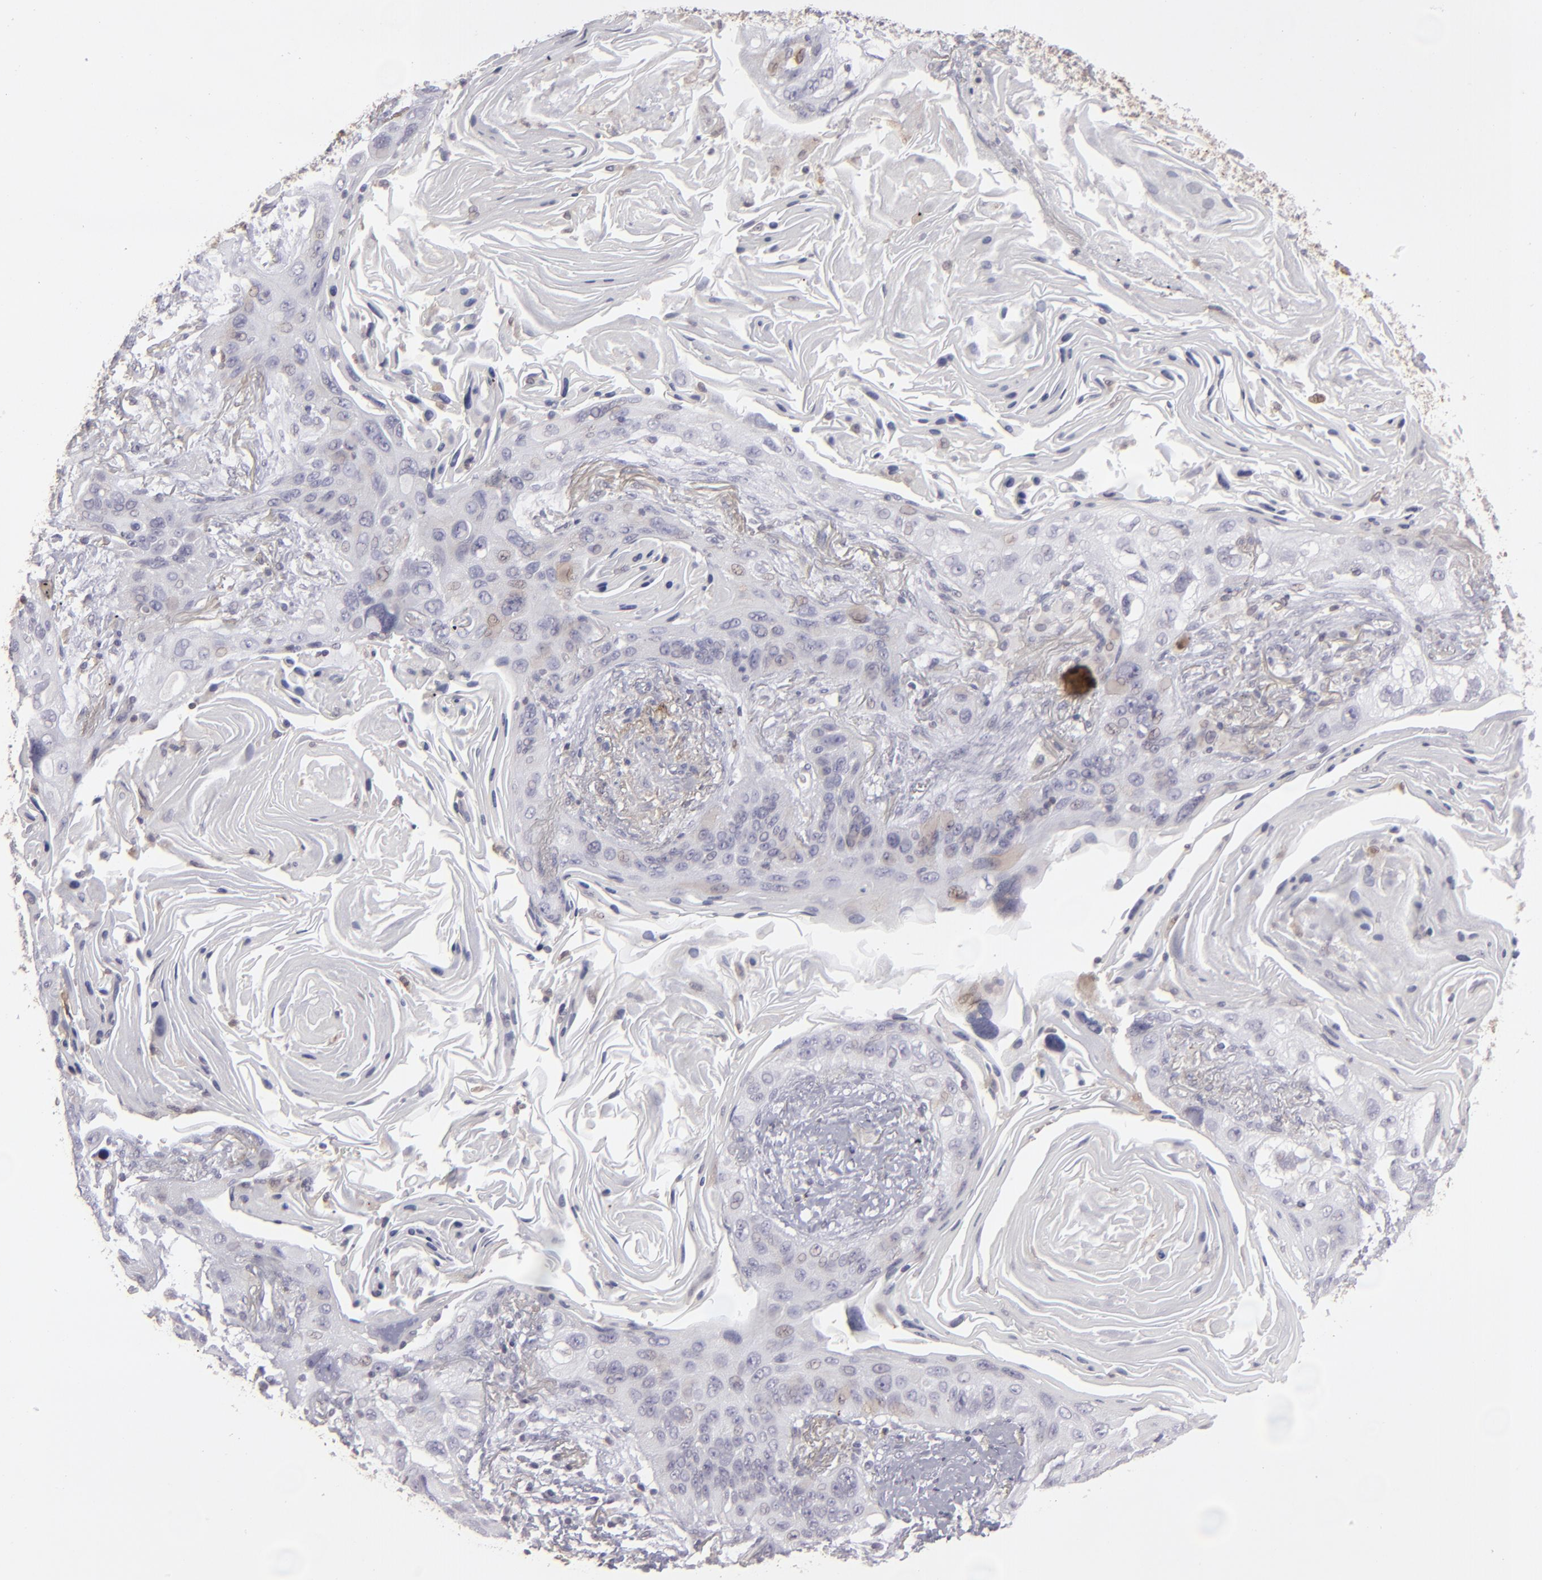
{"staining": {"intensity": "weak", "quantity": "<25%", "location": "cytoplasmic/membranous,nuclear"}, "tissue": "lung cancer", "cell_type": "Tumor cells", "image_type": "cancer", "snomed": [{"axis": "morphology", "description": "Squamous cell carcinoma, NOS"}, {"axis": "topography", "description": "Lung"}], "caption": "Tumor cells show no significant protein staining in lung cancer. (DAB (3,3'-diaminobenzidine) immunohistochemistry, high magnification).", "gene": "SEMA3G", "patient": {"sex": "female", "age": 67}}